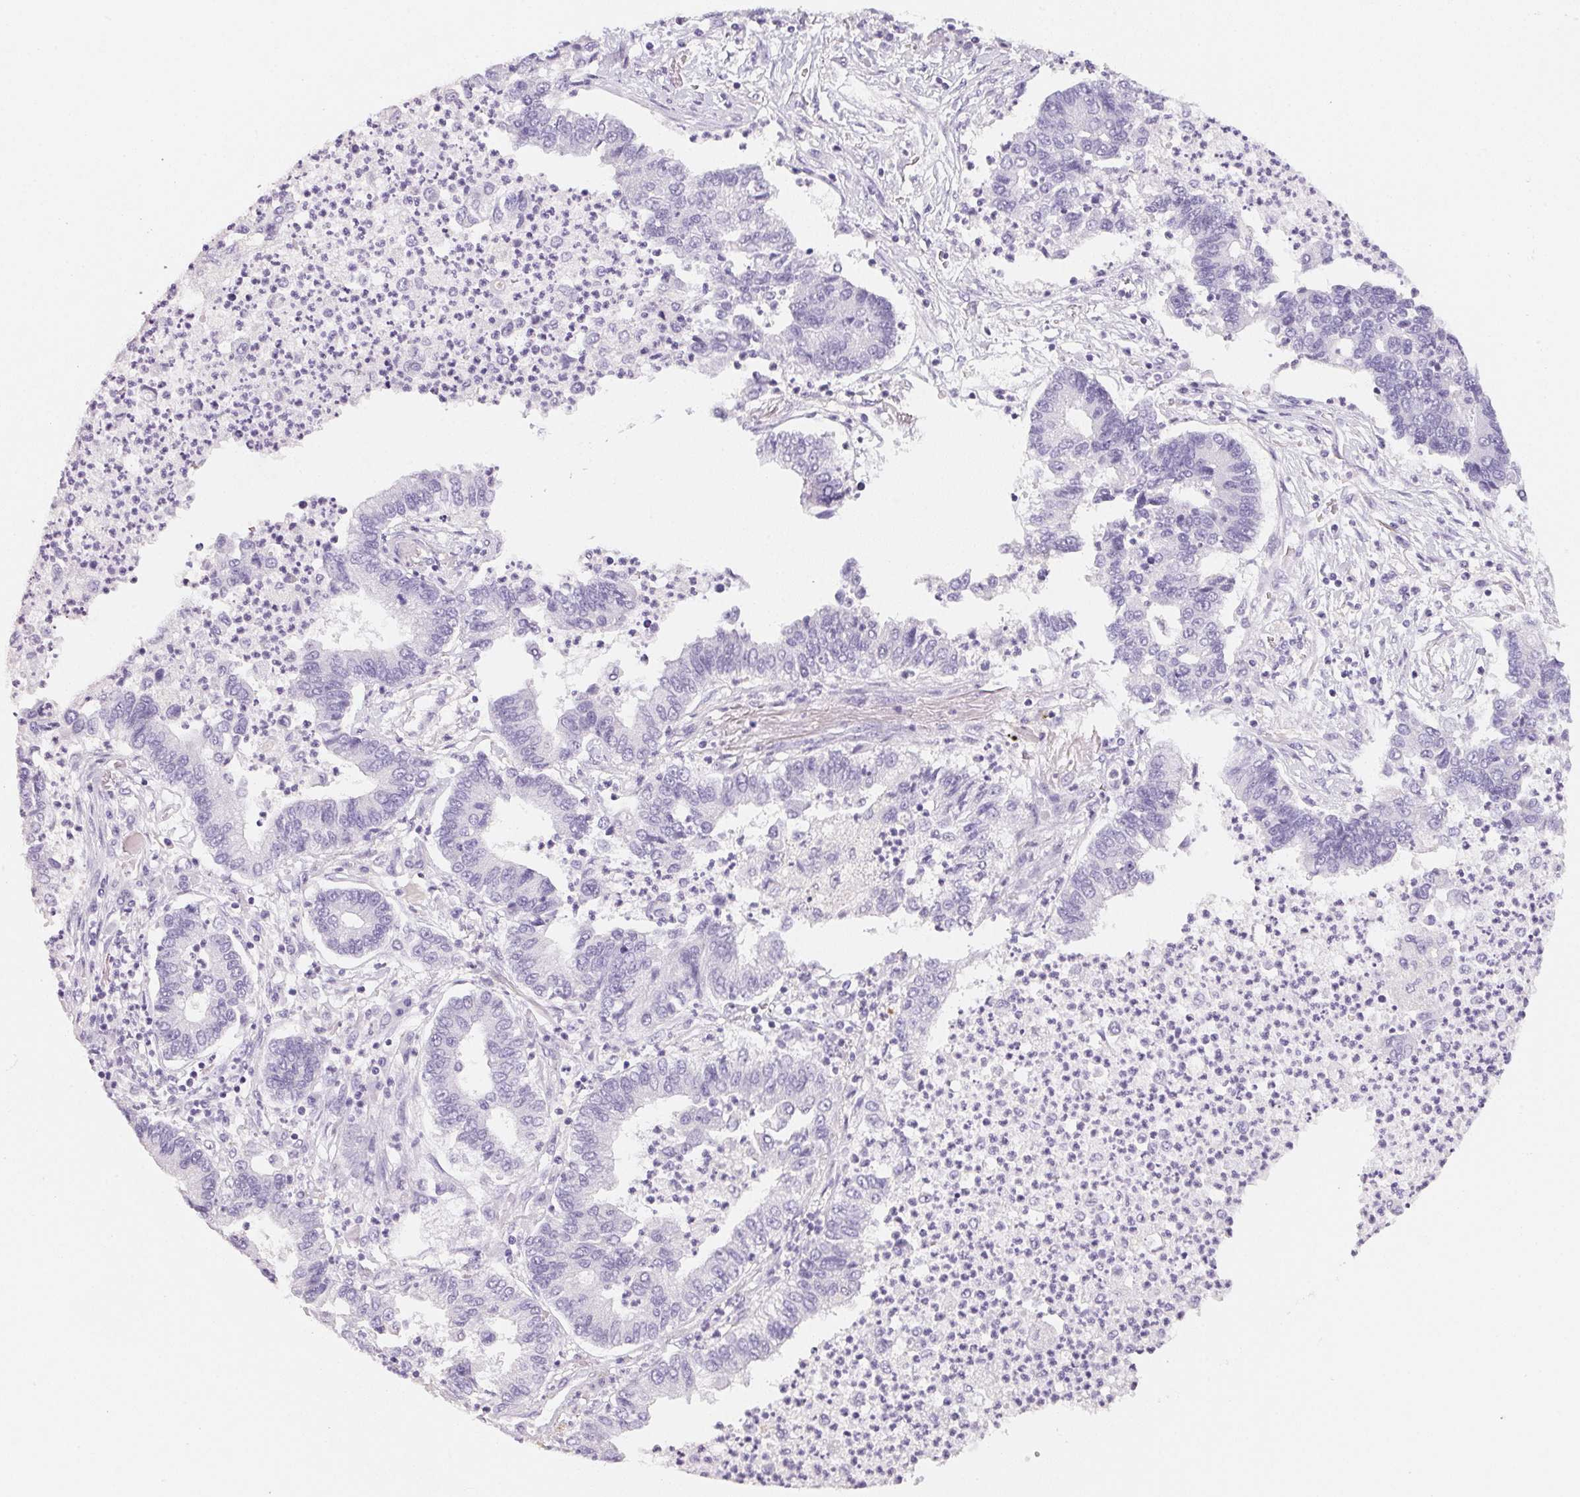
{"staining": {"intensity": "negative", "quantity": "none", "location": "none"}, "tissue": "lung cancer", "cell_type": "Tumor cells", "image_type": "cancer", "snomed": [{"axis": "morphology", "description": "Adenocarcinoma, NOS"}, {"axis": "topography", "description": "Lung"}], "caption": "A histopathology image of human lung cancer is negative for staining in tumor cells.", "gene": "ACP3", "patient": {"sex": "female", "age": 57}}